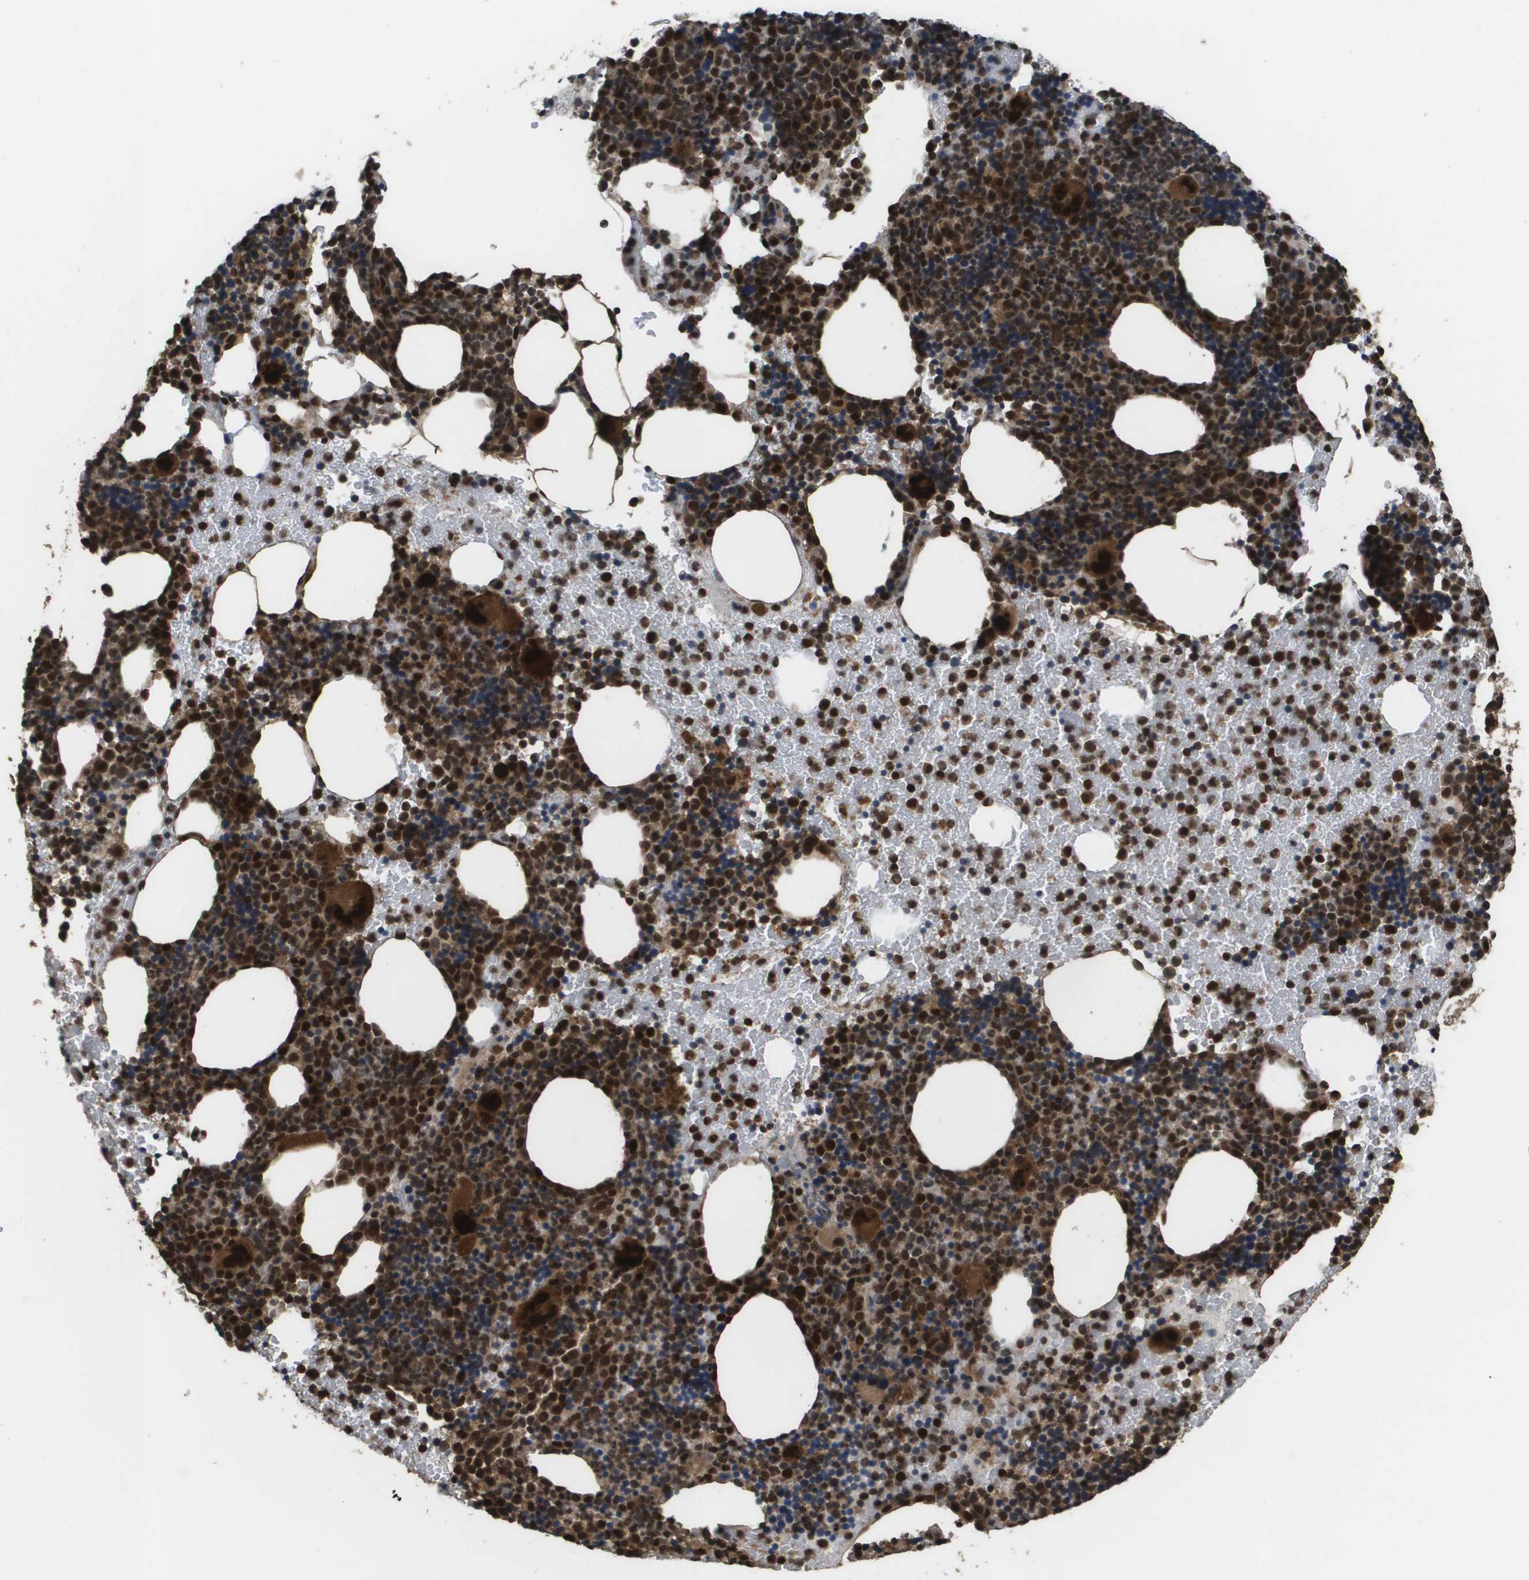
{"staining": {"intensity": "strong", "quantity": ">75%", "location": "cytoplasmic/membranous,nuclear"}, "tissue": "bone marrow", "cell_type": "Hematopoietic cells", "image_type": "normal", "snomed": [{"axis": "morphology", "description": "Normal tissue, NOS"}, {"axis": "morphology", "description": "Inflammation, NOS"}, {"axis": "topography", "description": "Bone marrow"}], "caption": "Approximately >75% of hematopoietic cells in normal human bone marrow reveal strong cytoplasmic/membranous,nuclear protein expression as visualized by brown immunohistochemical staining.", "gene": "AXIN2", "patient": {"sex": "male", "age": 72}}